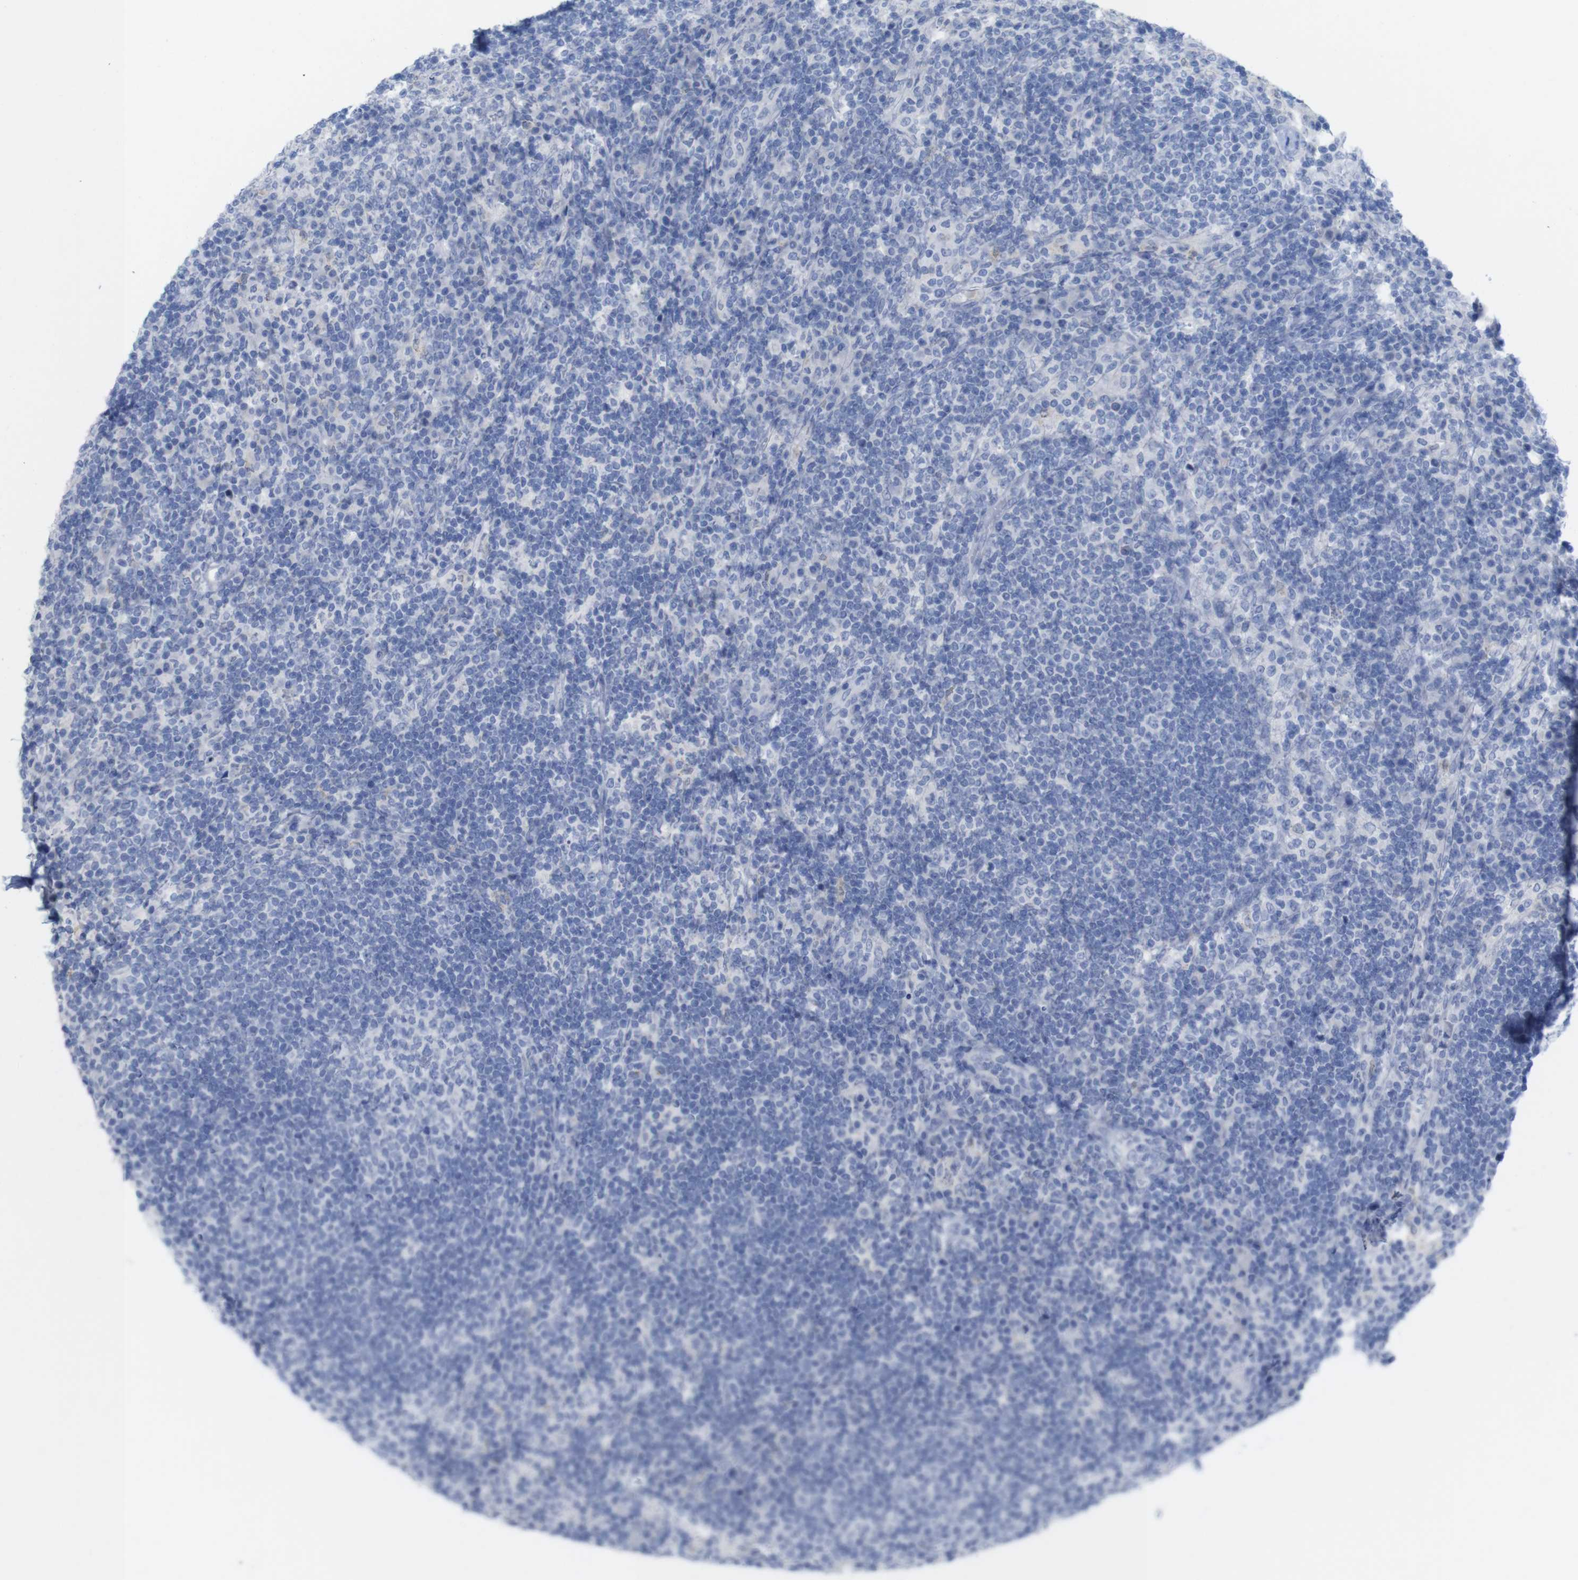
{"staining": {"intensity": "negative", "quantity": "none", "location": "none"}, "tissue": "lymph node", "cell_type": "Germinal center cells", "image_type": "normal", "snomed": [{"axis": "morphology", "description": "Normal tissue, NOS"}, {"axis": "topography", "description": "Lymph node"}], "caption": "This is an immunohistochemistry photomicrograph of benign lymph node. There is no expression in germinal center cells.", "gene": "PNMA1", "patient": {"sex": "female", "age": 53}}